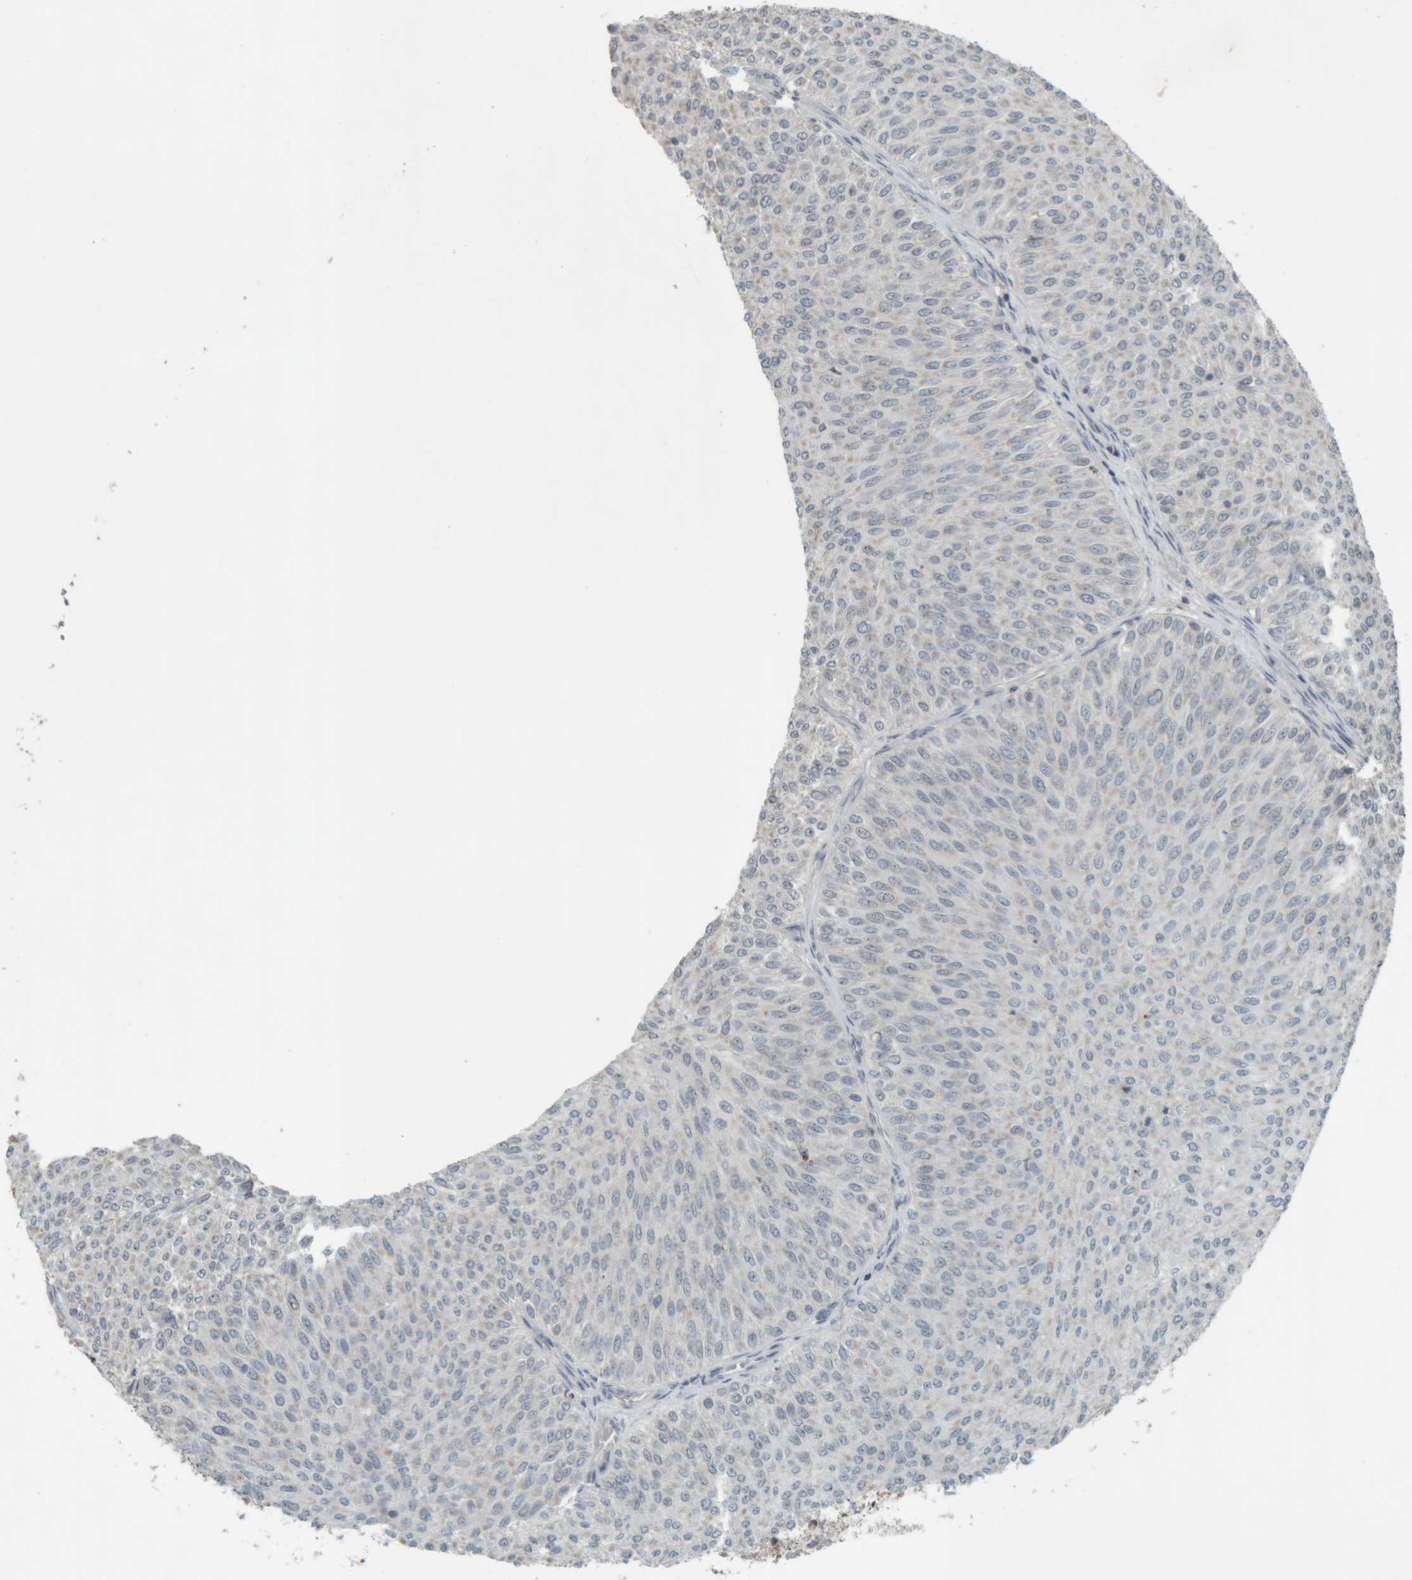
{"staining": {"intensity": "negative", "quantity": "none", "location": "none"}, "tissue": "urothelial cancer", "cell_type": "Tumor cells", "image_type": "cancer", "snomed": [{"axis": "morphology", "description": "Urothelial carcinoma, Low grade"}, {"axis": "topography", "description": "Urinary bladder"}], "caption": "IHC of human low-grade urothelial carcinoma shows no positivity in tumor cells.", "gene": "RPF1", "patient": {"sex": "male", "age": 78}}